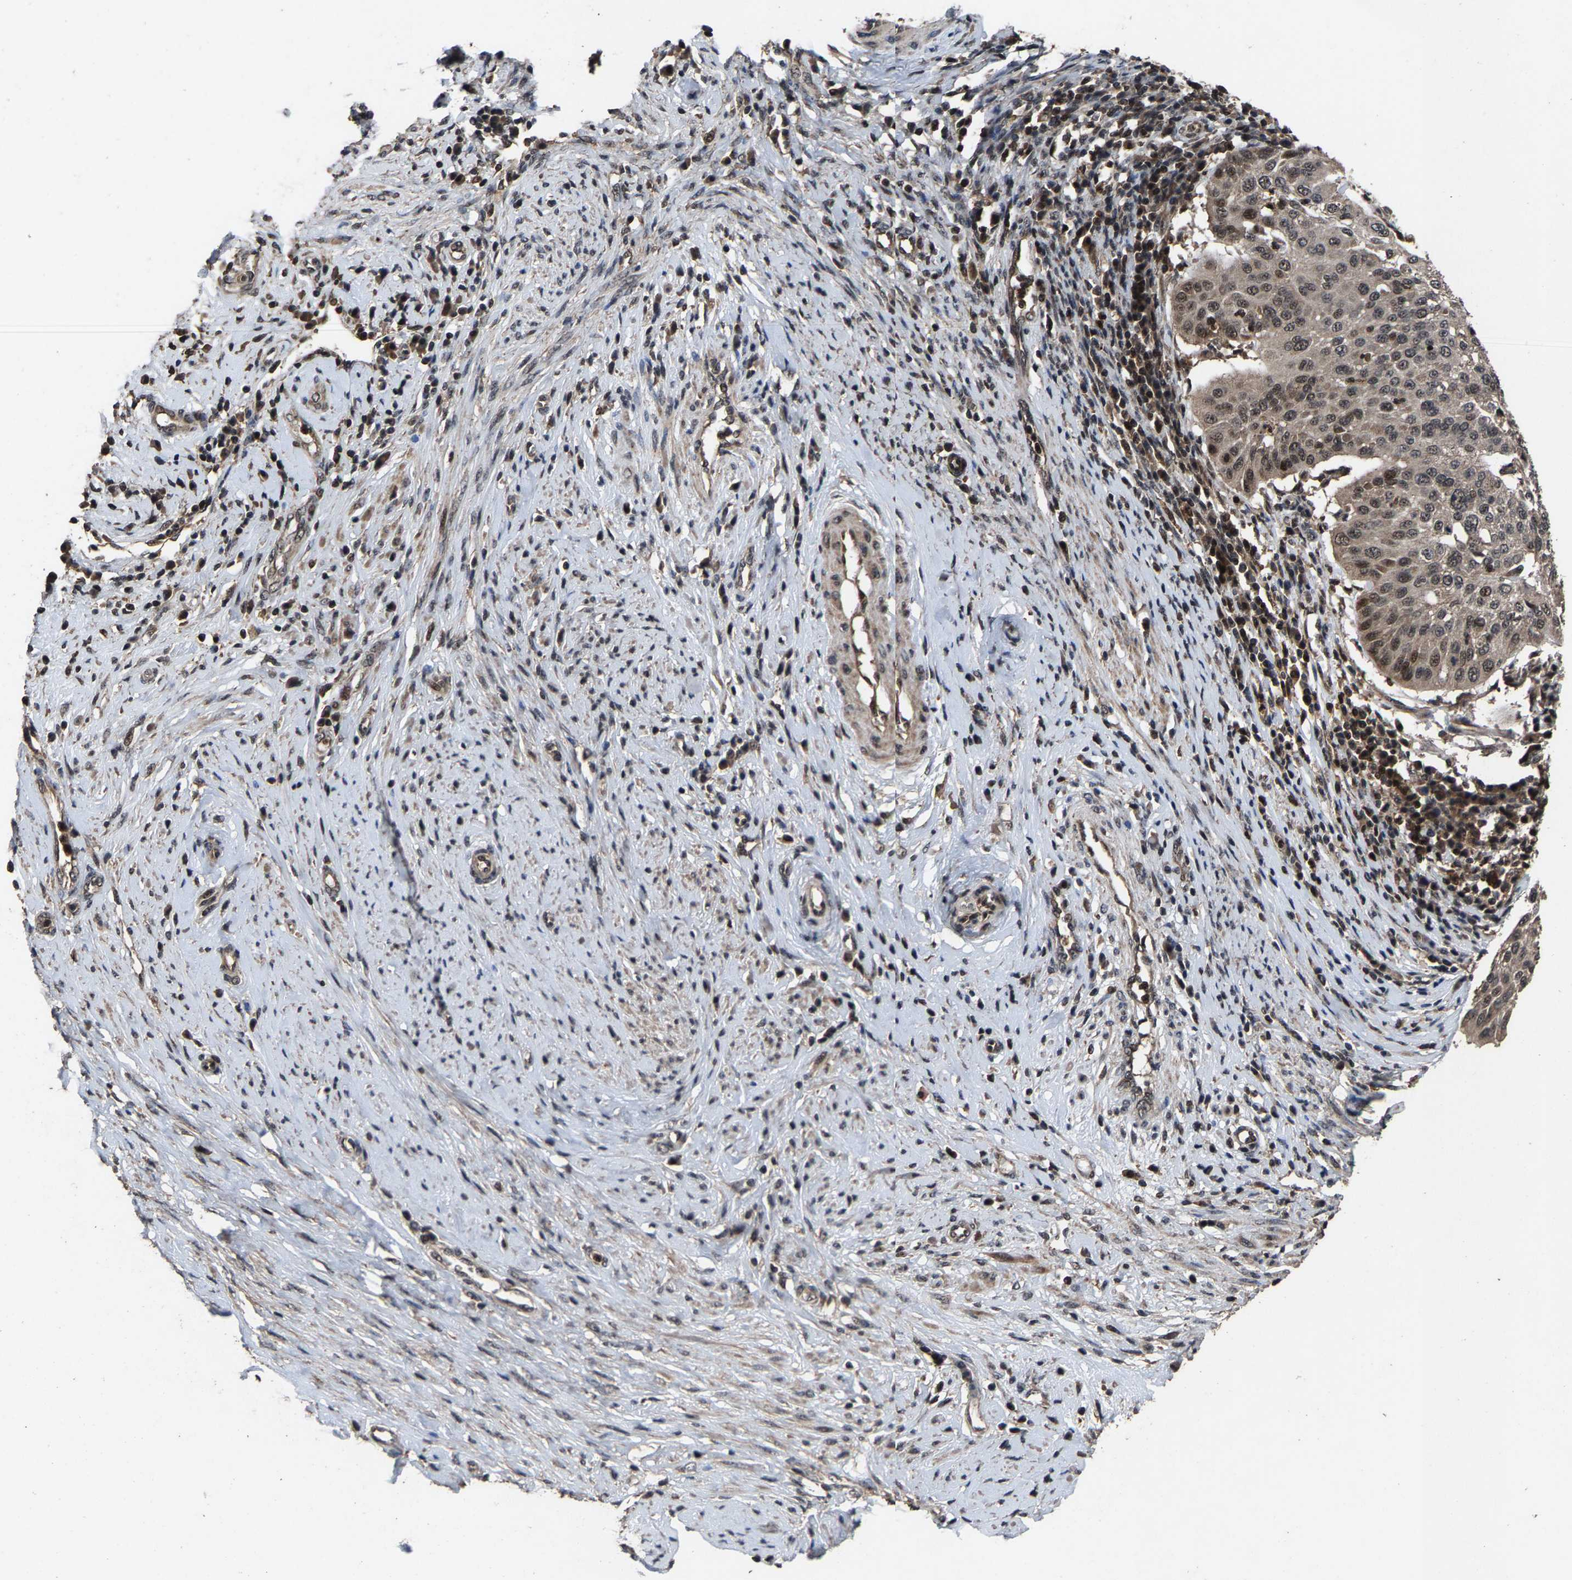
{"staining": {"intensity": "moderate", "quantity": "<25%", "location": "nuclear"}, "tissue": "cervical cancer", "cell_type": "Tumor cells", "image_type": "cancer", "snomed": [{"axis": "morphology", "description": "Normal tissue, NOS"}, {"axis": "morphology", "description": "Squamous cell carcinoma, NOS"}, {"axis": "topography", "description": "Cervix"}], "caption": "Moderate nuclear staining is seen in about <25% of tumor cells in cervical cancer.", "gene": "HAUS6", "patient": {"sex": "female", "age": 39}}